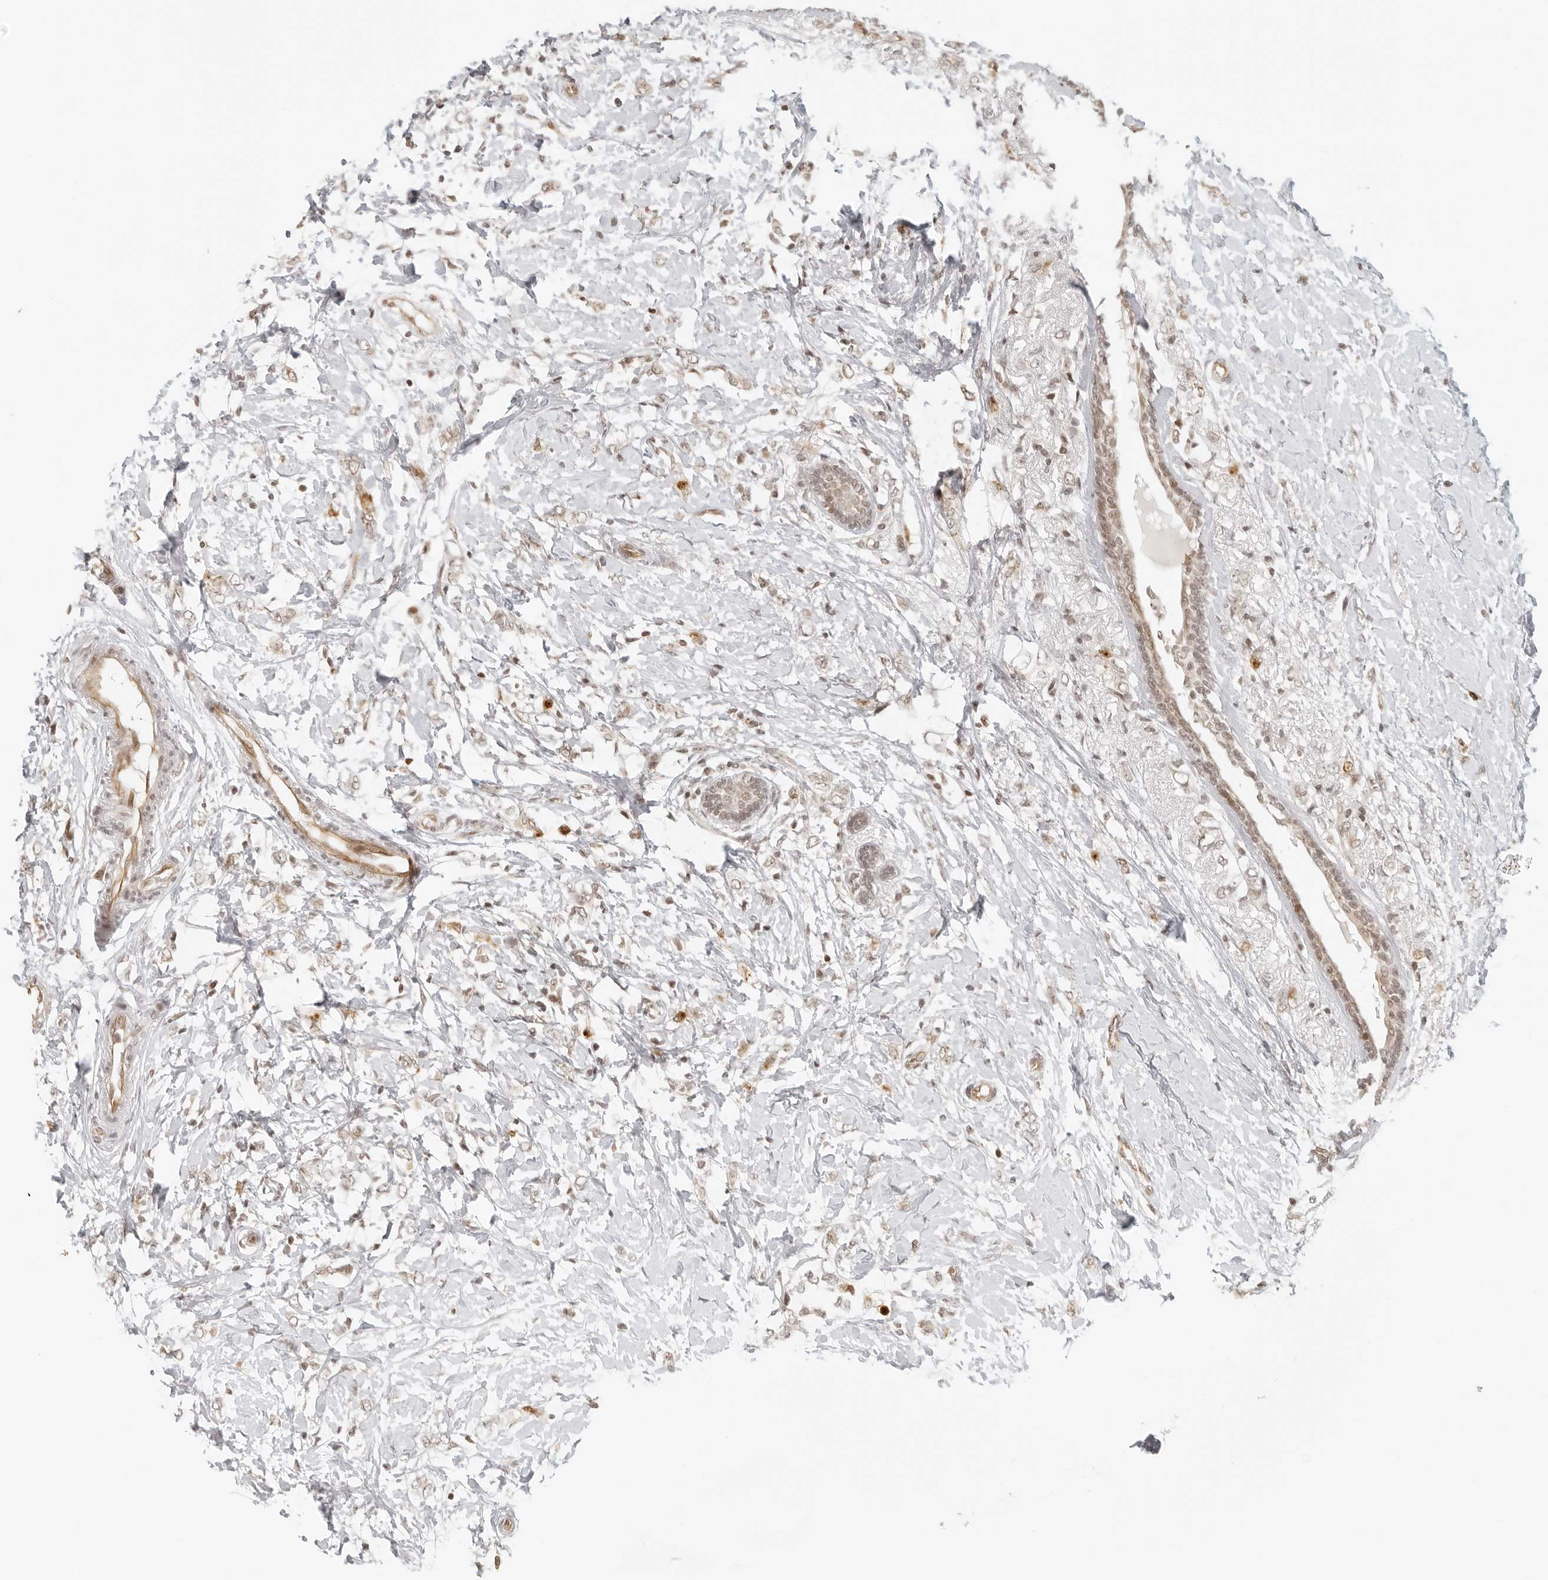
{"staining": {"intensity": "weak", "quantity": ">75%", "location": "cytoplasmic/membranous,nuclear"}, "tissue": "breast cancer", "cell_type": "Tumor cells", "image_type": "cancer", "snomed": [{"axis": "morphology", "description": "Normal tissue, NOS"}, {"axis": "morphology", "description": "Lobular carcinoma"}, {"axis": "topography", "description": "Breast"}], "caption": "Protein staining of breast cancer (lobular carcinoma) tissue displays weak cytoplasmic/membranous and nuclear staining in approximately >75% of tumor cells.", "gene": "ZNF407", "patient": {"sex": "female", "age": 47}}